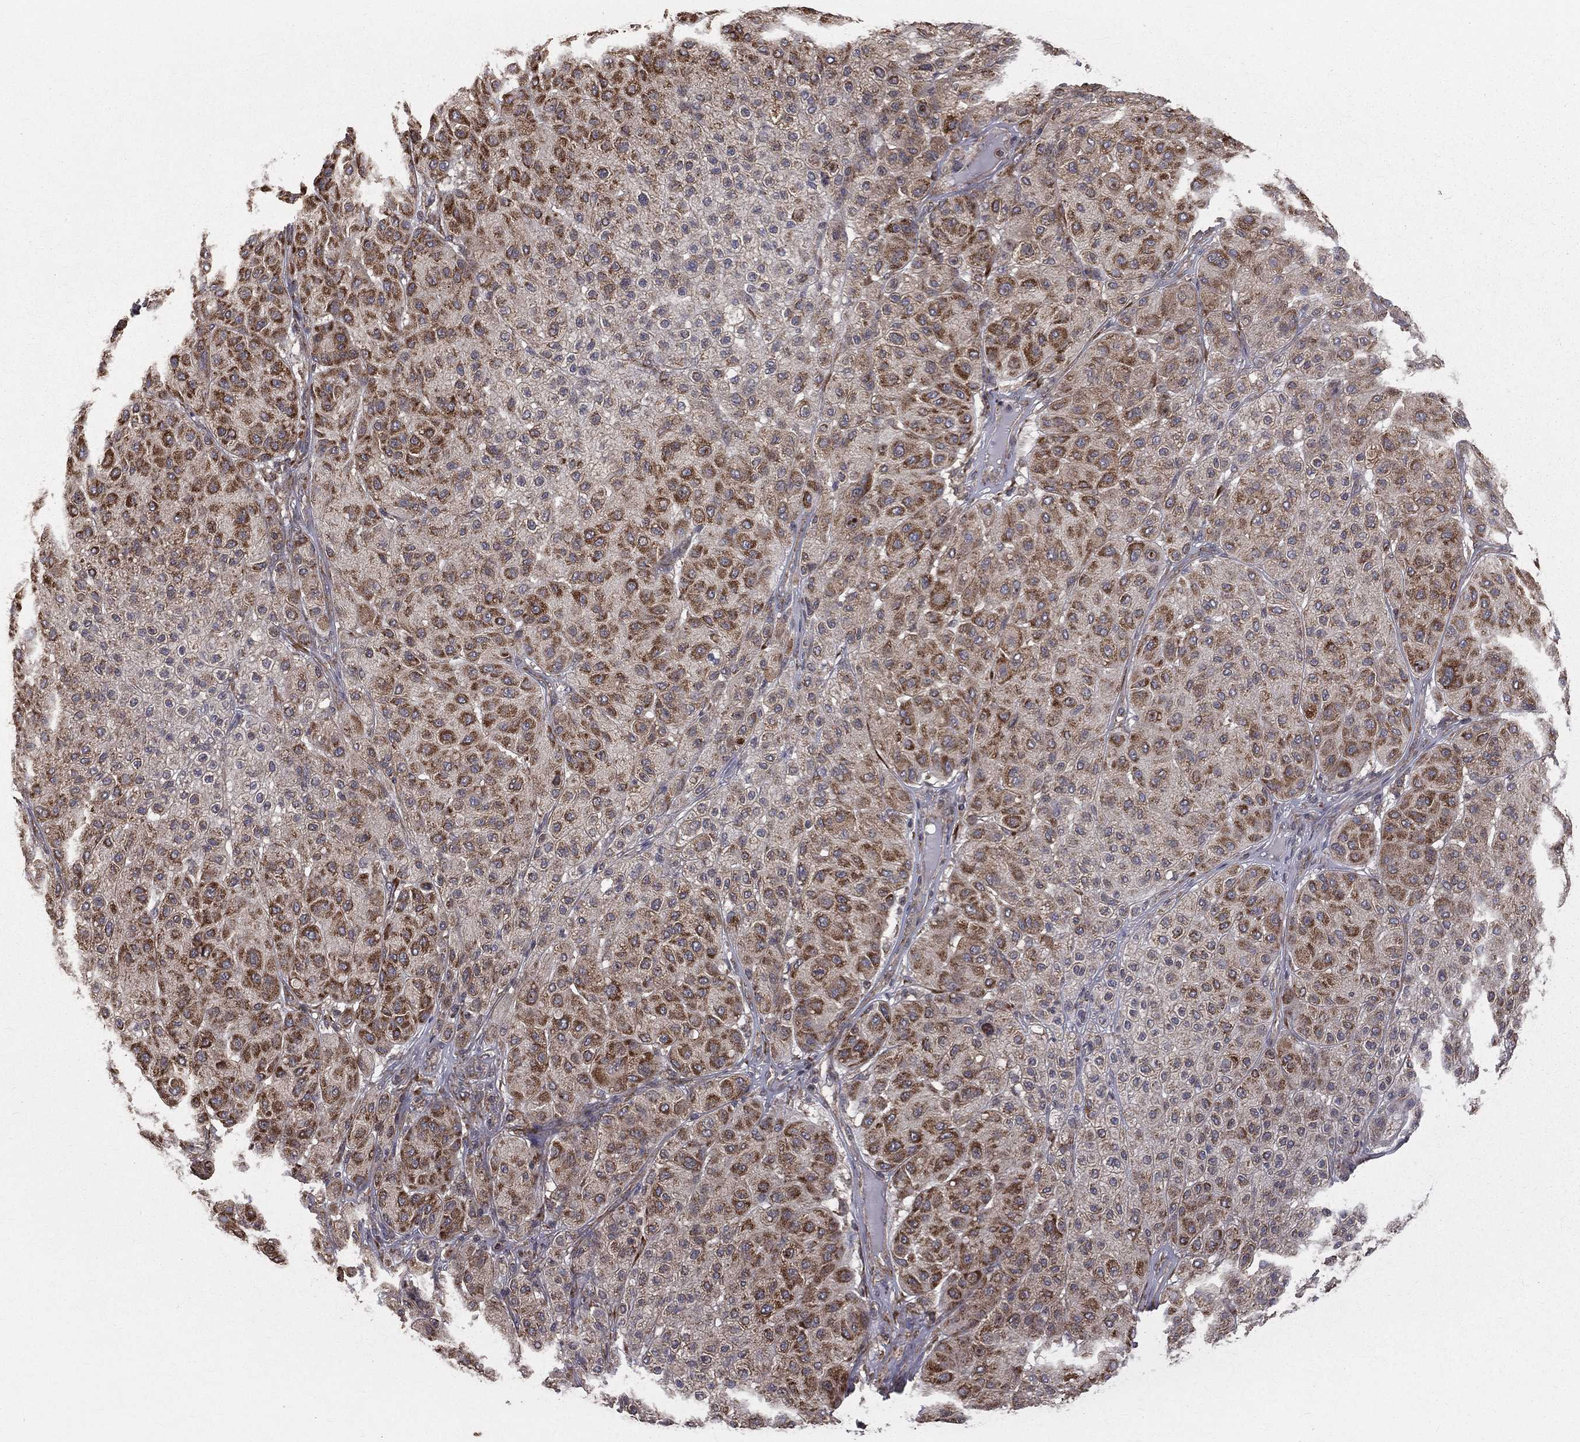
{"staining": {"intensity": "strong", "quantity": ">75%", "location": "cytoplasmic/membranous"}, "tissue": "melanoma", "cell_type": "Tumor cells", "image_type": "cancer", "snomed": [{"axis": "morphology", "description": "Malignant melanoma, Metastatic site"}, {"axis": "topography", "description": "Smooth muscle"}], "caption": "Melanoma stained with IHC shows strong cytoplasmic/membranous staining in about >75% of tumor cells. The staining is performed using DAB (3,3'-diaminobenzidine) brown chromogen to label protein expression. The nuclei are counter-stained blue using hematoxylin.", "gene": "OLFML1", "patient": {"sex": "male", "age": 41}}